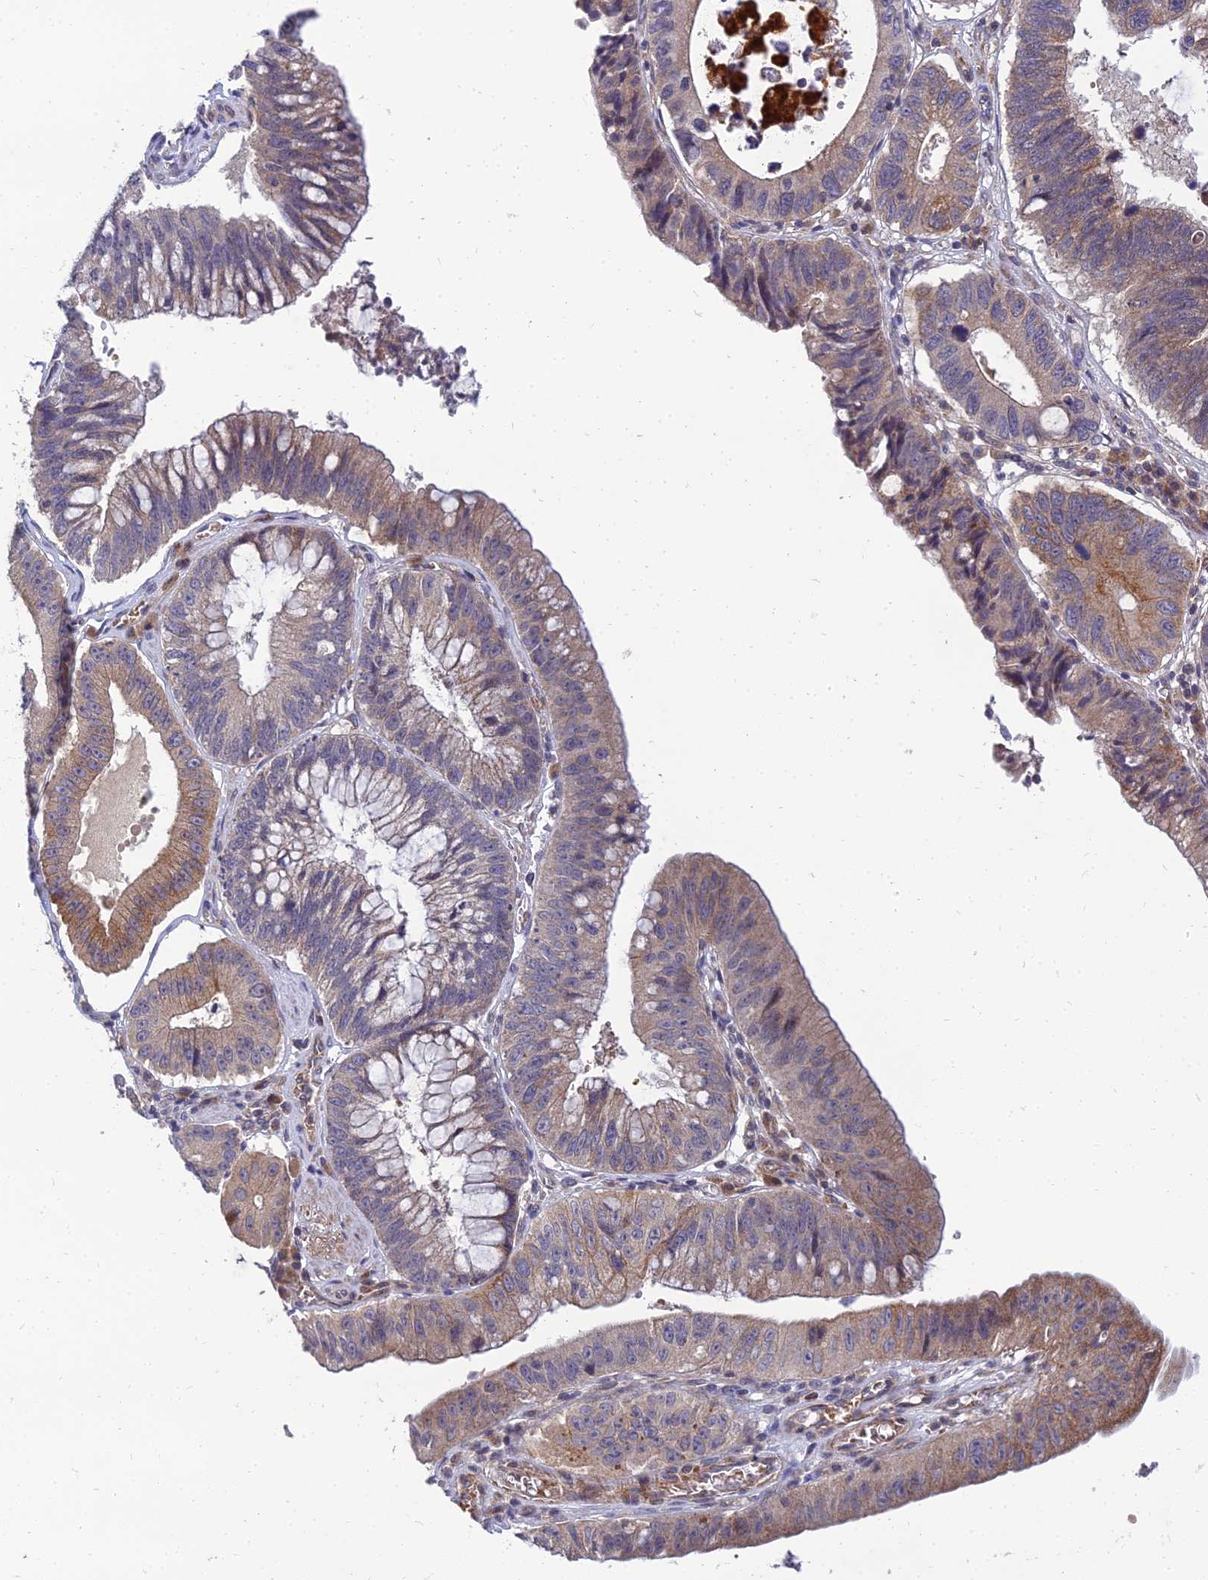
{"staining": {"intensity": "moderate", "quantity": "<25%", "location": "cytoplasmic/membranous"}, "tissue": "stomach cancer", "cell_type": "Tumor cells", "image_type": "cancer", "snomed": [{"axis": "morphology", "description": "Adenocarcinoma, NOS"}, {"axis": "topography", "description": "Stomach"}], "caption": "Protein staining exhibits moderate cytoplasmic/membranous expression in about <25% of tumor cells in stomach adenocarcinoma.", "gene": "NPY", "patient": {"sex": "male", "age": 59}}